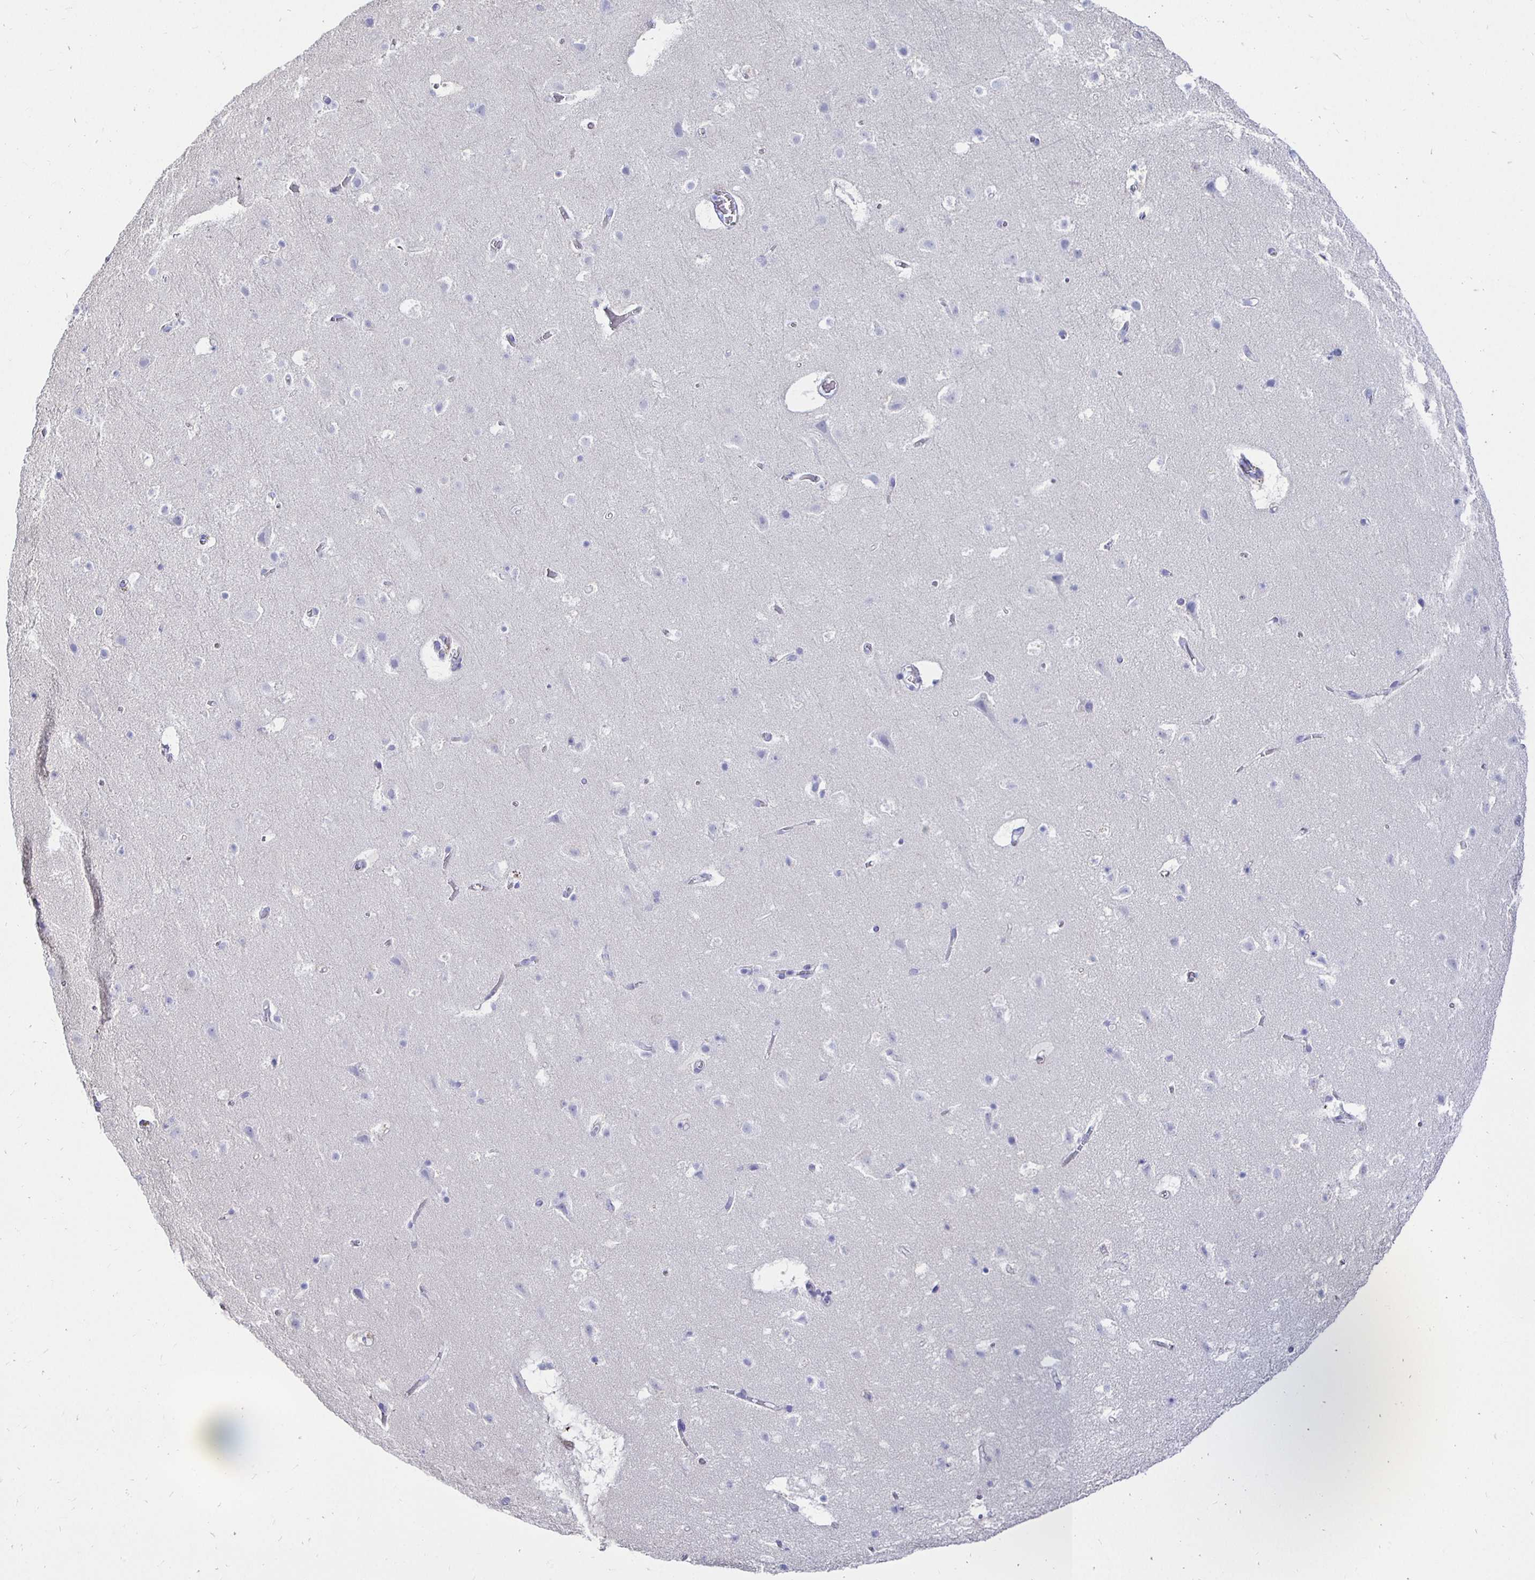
{"staining": {"intensity": "negative", "quantity": "none", "location": "none"}, "tissue": "cerebral cortex", "cell_type": "Endothelial cells", "image_type": "normal", "snomed": [{"axis": "morphology", "description": "Normal tissue, NOS"}, {"axis": "topography", "description": "Cerebral cortex"}], "caption": "Immunohistochemical staining of unremarkable cerebral cortex shows no significant positivity in endothelial cells. Brightfield microscopy of immunohistochemistry (IHC) stained with DAB (3,3'-diaminobenzidine) (brown) and hematoxylin (blue), captured at high magnification.", "gene": "UMOD", "patient": {"sex": "female", "age": 42}}